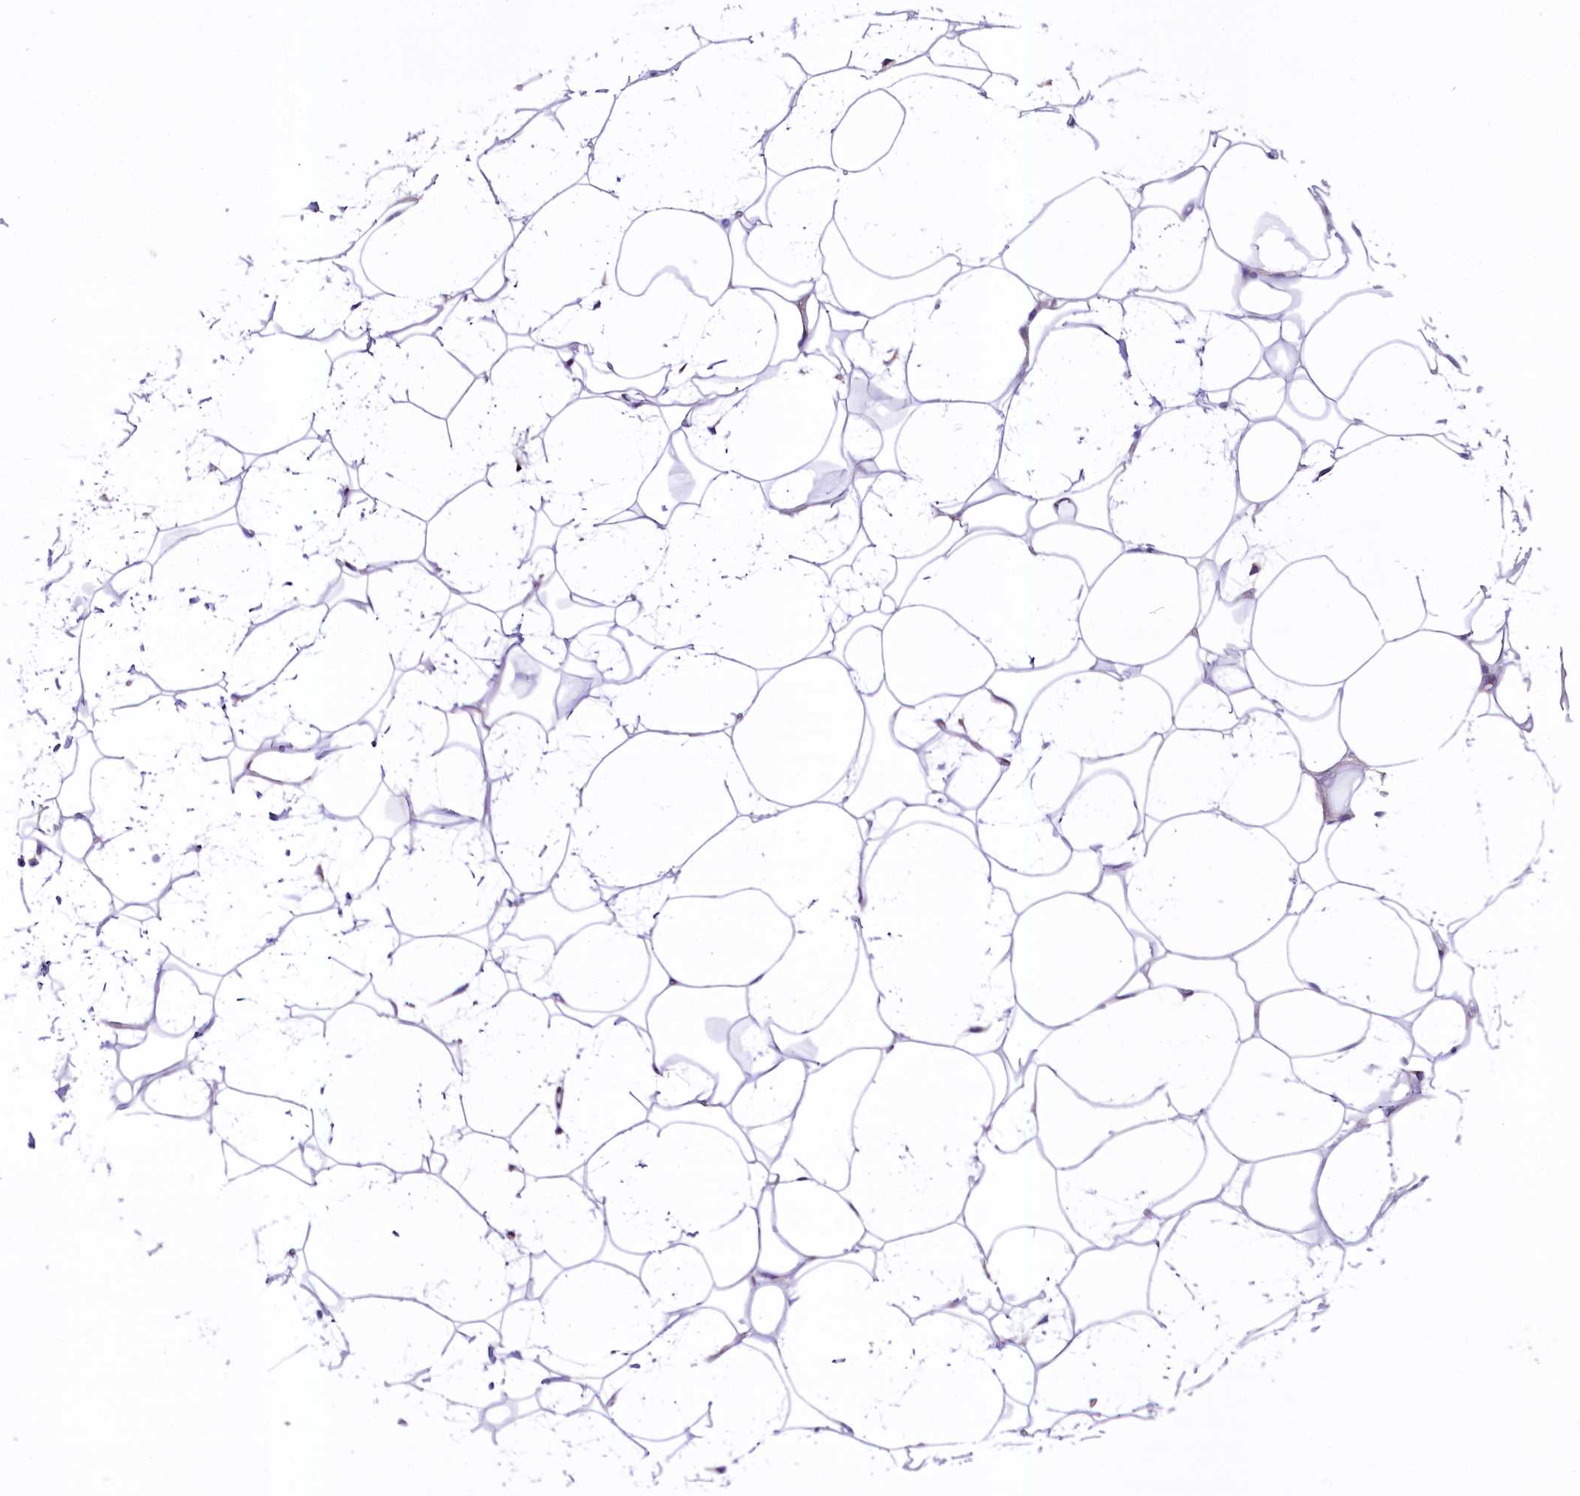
{"staining": {"intensity": "negative", "quantity": "none", "location": "none"}, "tissue": "adipose tissue", "cell_type": "Adipocytes", "image_type": "normal", "snomed": [{"axis": "morphology", "description": "Normal tissue, NOS"}, {"axis": "topography", "description": "Breast"}], "caption": "Immunohistochemistry photomicrograph of normal adipose tissue: adipose tissue stained with DAB (3,3'-diaminobenzidine) displays no significant protein positivity in adipocytes. (DAB immunohistochemistry (IHC) with hematoxylin counter stain).", "gene": "LRRC34", "patient": {"sex": "female", "age": 26}}